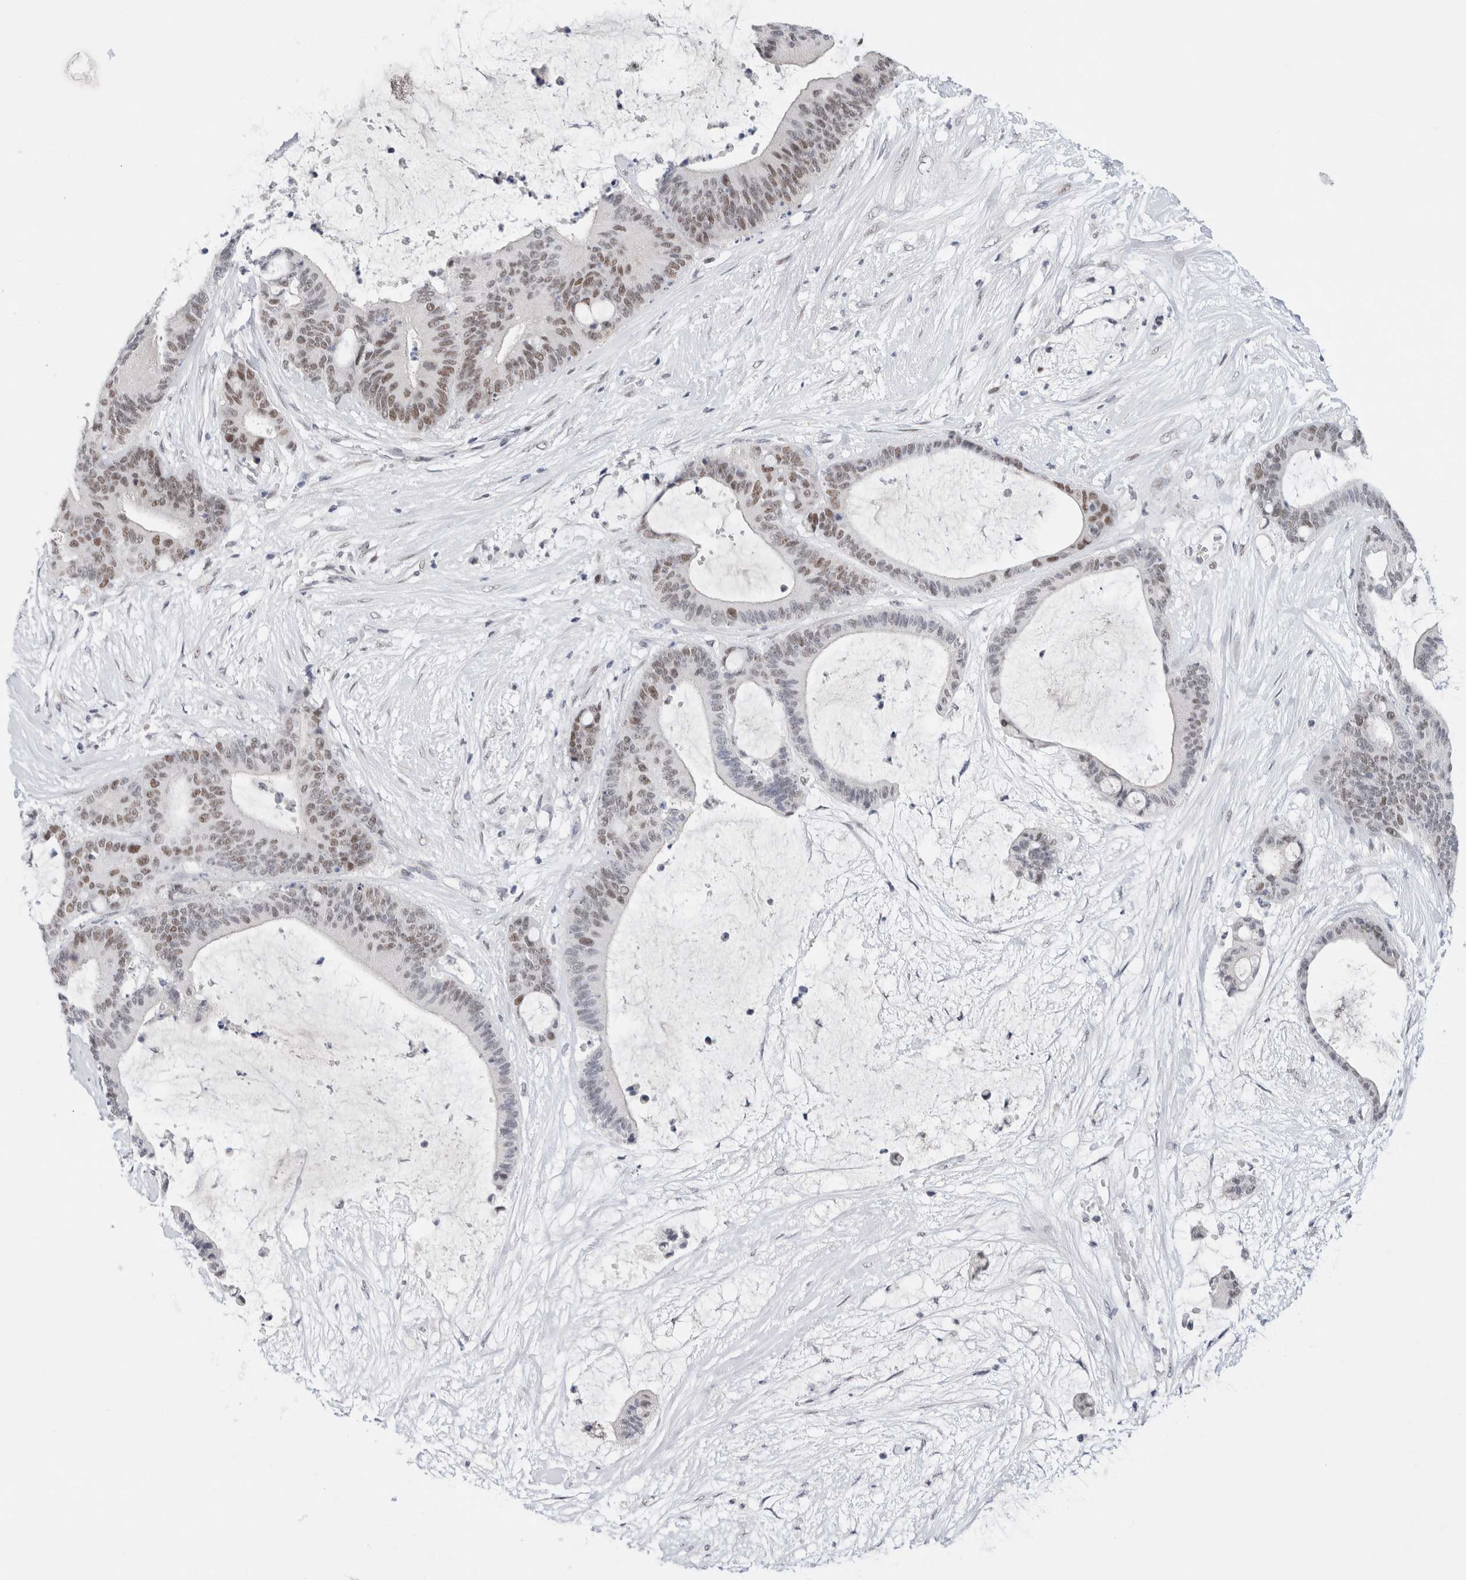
{"staining": {"intensity": "moderate", "quantity": "25%-75%", "location": "nuclear"}, "tissue": "liver cancer", "cell_type": "Tumor cells", "image_type": "cancer", "snomed": [{"axis": "morphology", "description": "Cholangiocarcinoma"}, {"axis": "topography", "description": "Liver"}], "caption": "The micrograph shows staining of cholangiocarcinoma (liver), revealing moderate nuclear protein positivity (brown color) within tumor cells.", "gene": "KNL1", "patient": {"sex": "female", "age": 73}}